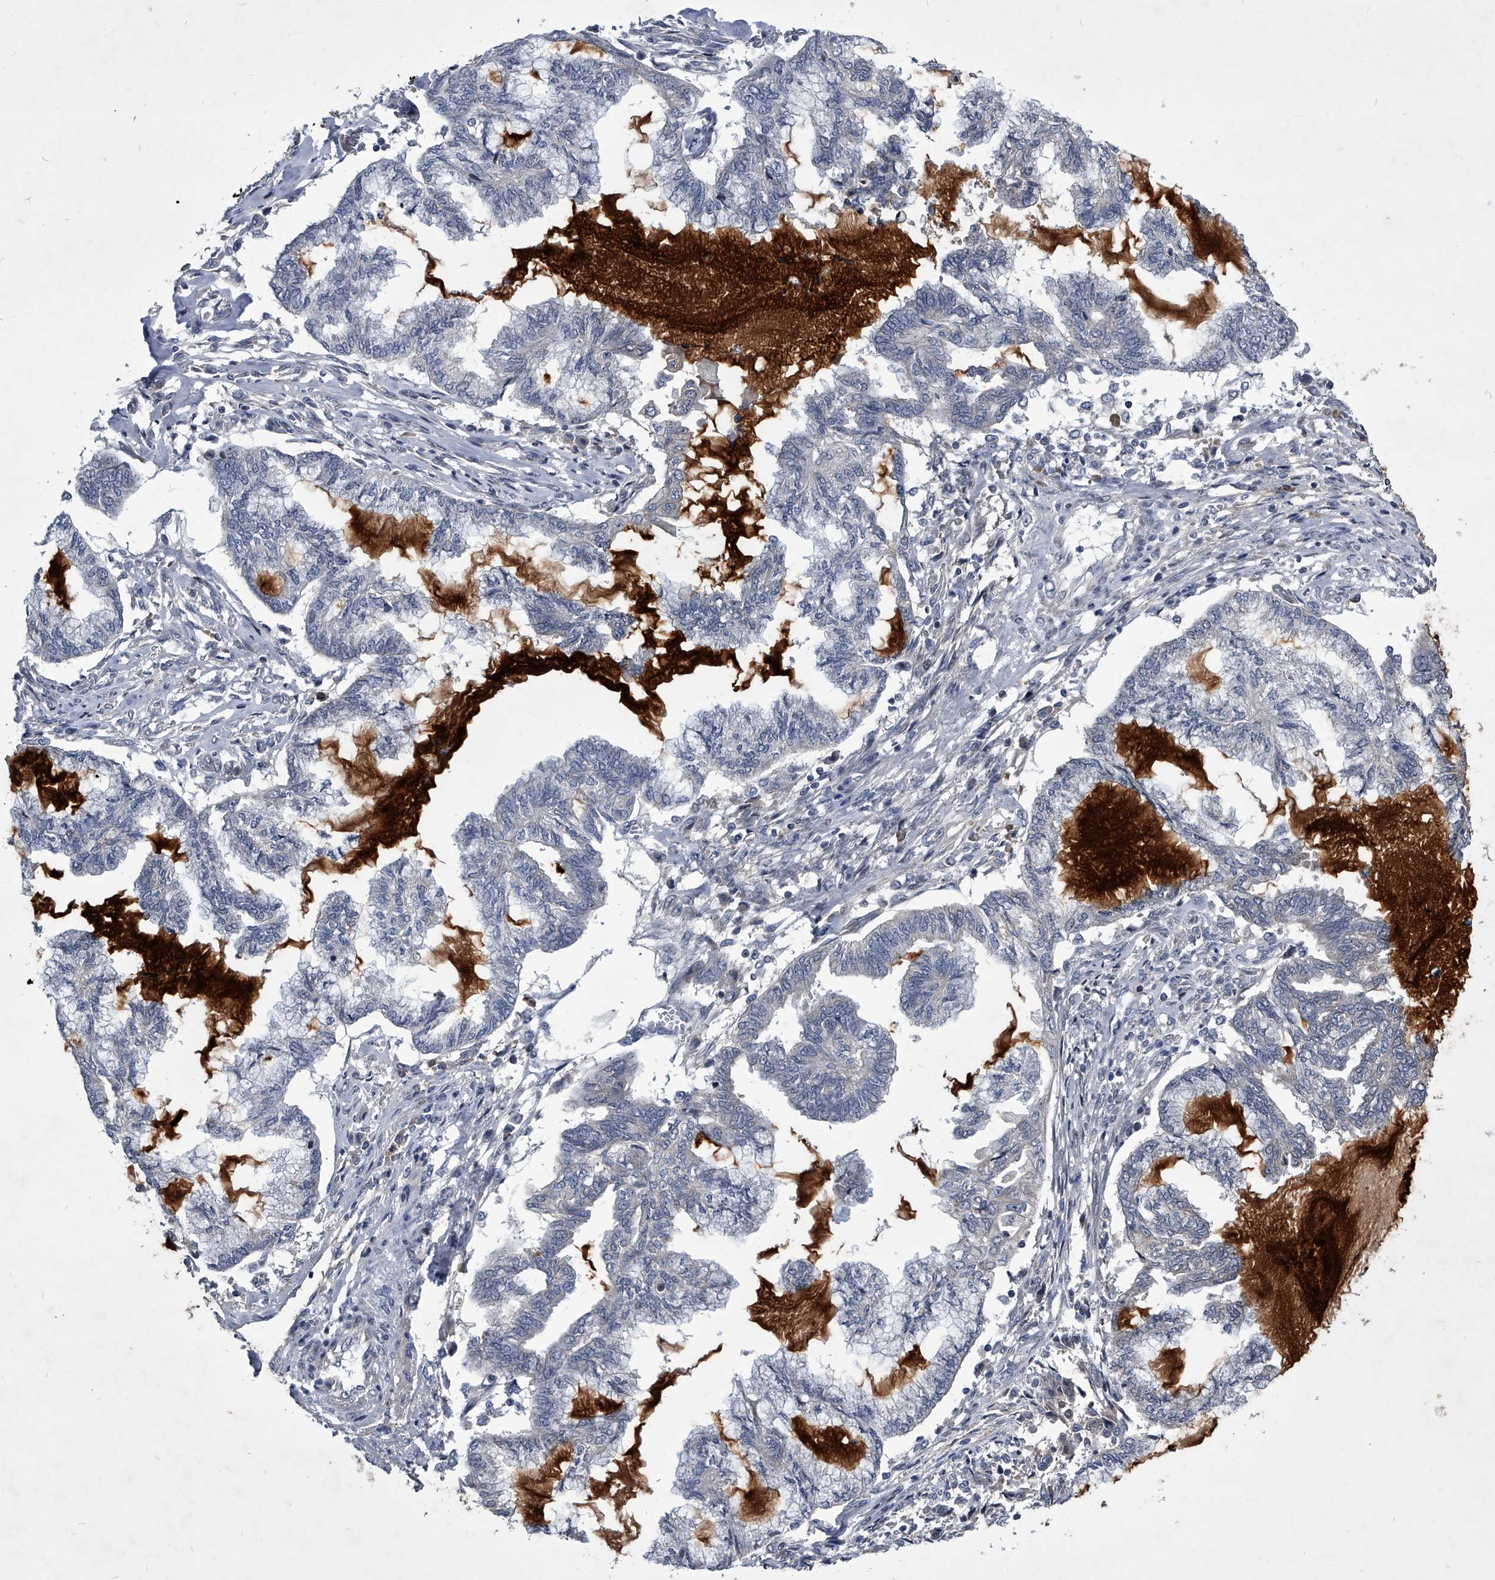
{"staining": {"intensity": "negative", "quantity": "none", "location": "none"}, "tissue": "endometrial cancer", "cell_type": "Tumor cells", "image_type": "cancer", "snomed": [{"axis": "morphology", "description": "Adenocarcinoma, NOS"}, {"axis": "topography", "description": "Endometrium"}], "caption": "Immunohistochemistry (IHC) micrograph of neoplastic tissue: human endometrial cancer (adenocarcinoma) stained with DAB (3,3'-diaminobenzidine) displays no significant protein positivity in tumor cells. (DAB (3,3'-diaminobenzidine) immunohistochemistry (IHC) visualized using brightfield microscopy, high magnification).", "gene": "ZNF76", "patient": {"sex": "female", "age": 86}}